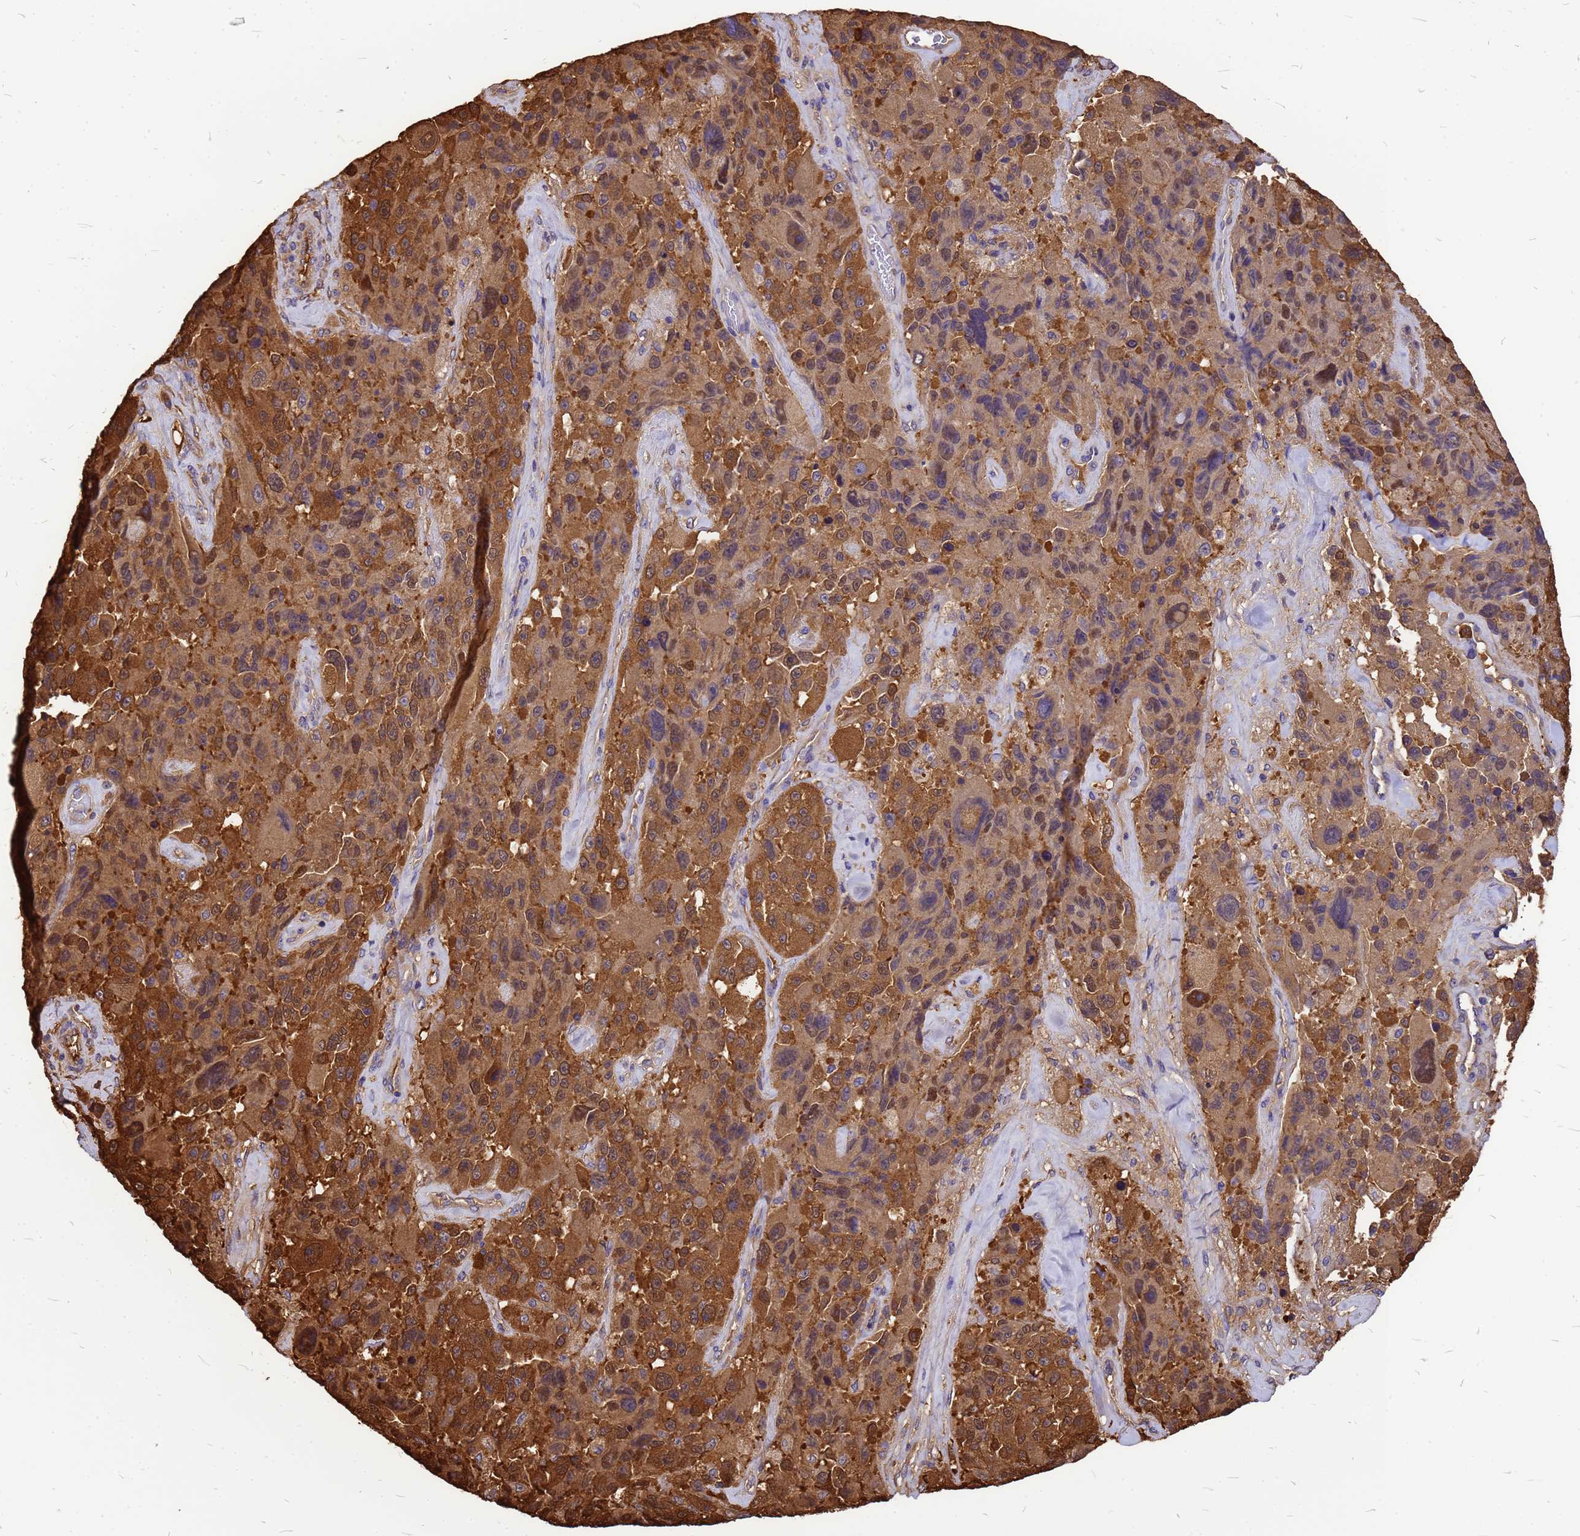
{"staining": {"intensity": "moderate", "quantity": ">75%", "location": "cytoplasmic/membranous"}, "tissue": "melanoma", "cell_type": "Tumor cells", "image_type": "cancer", "snomed": [{"axis": "morphology", "description": "Malignant melanoma, Metastatic site"}, {"axis": "topography", "description": "Lymph node"}], "caption": "A histopathology image of human malignant melanoma (metastatic site) stained for a protein displays moderate cytoplasmic/membranous brown staining in tumor cells.", "gene": "GID4", "patient": {"sex": "male", "age": 62}}